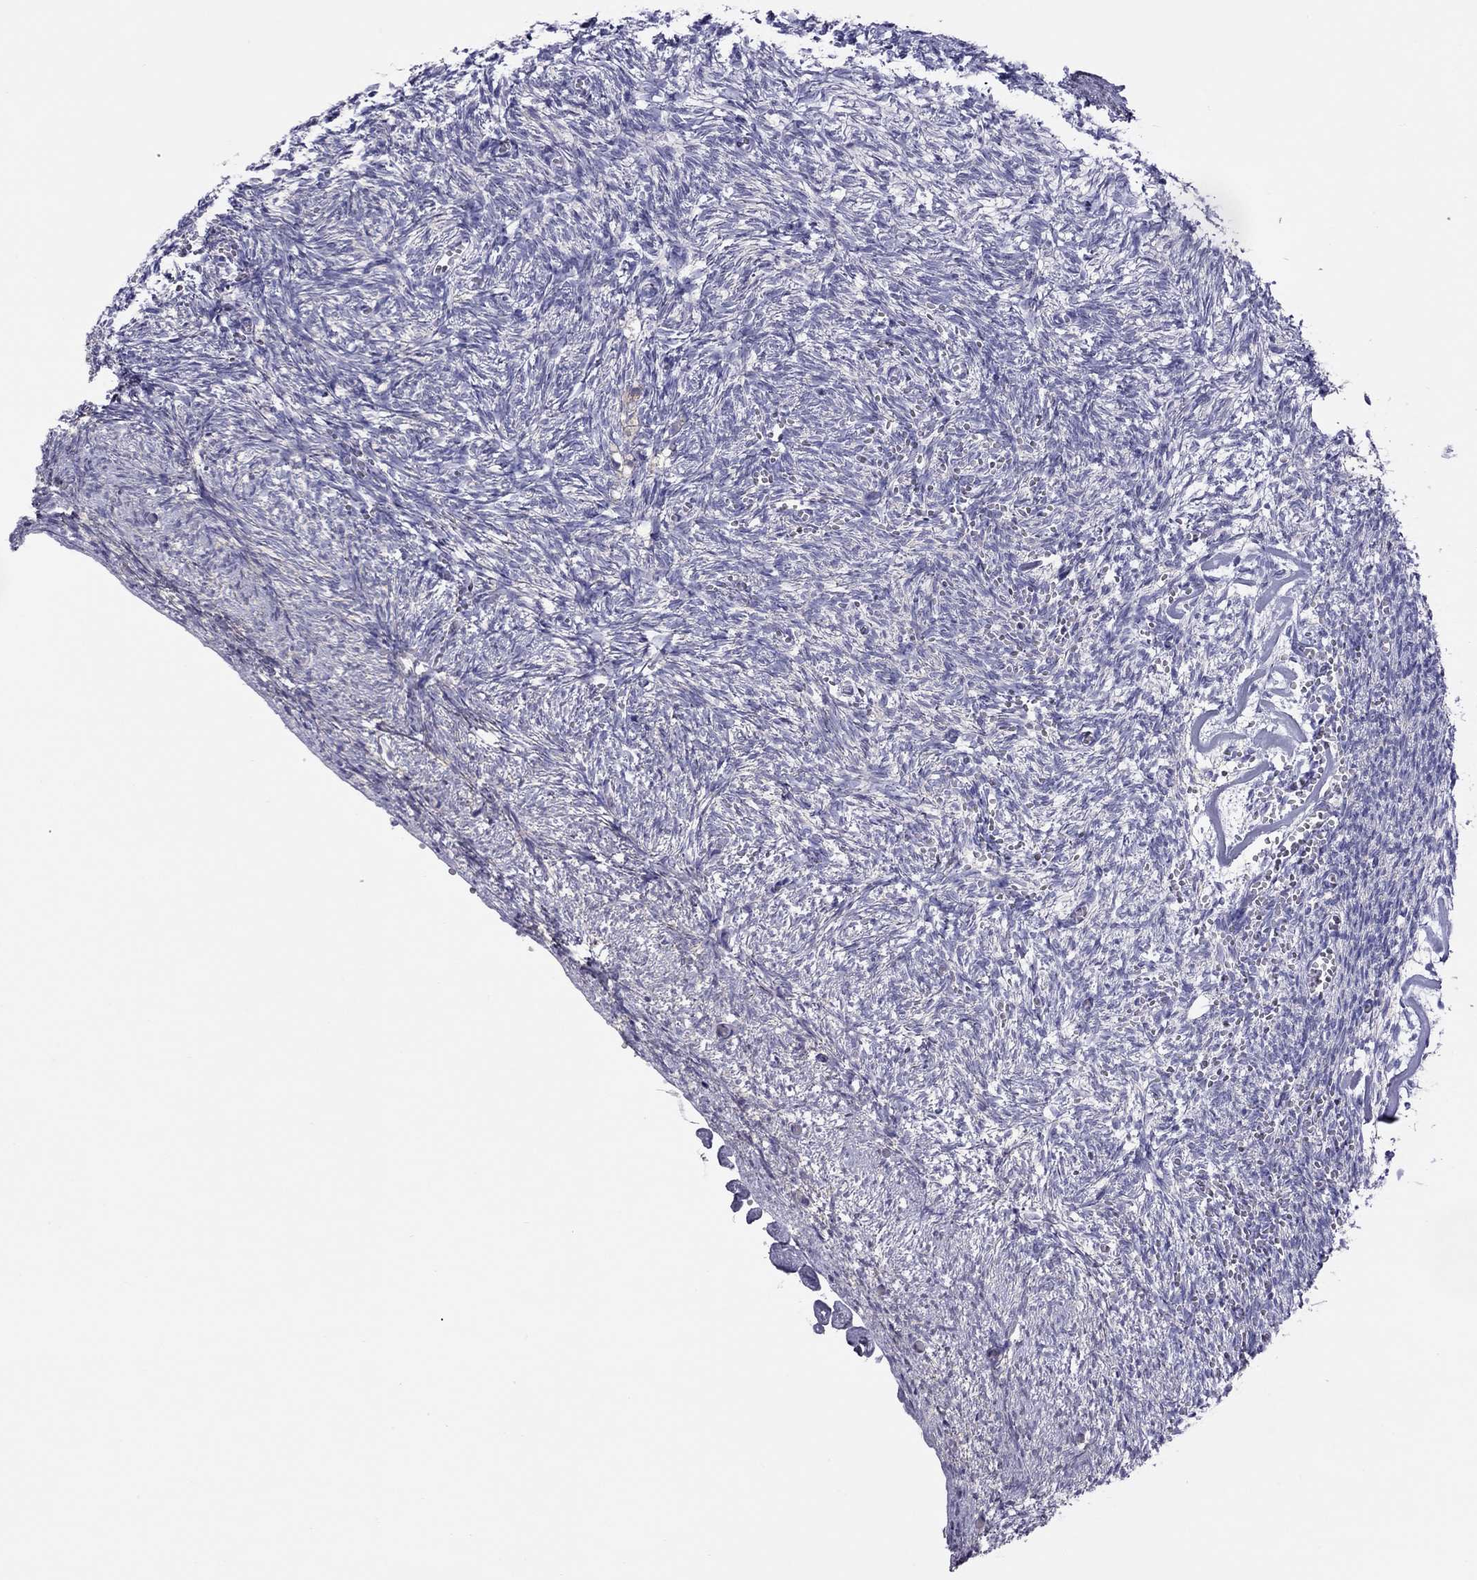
{"staining": {"intensity": "strong", "quantity": ">75%", "location": "cytoplasmic/membranous"}, "tissue": "ovary", "cell_type": "Follicle cells", "image_type": "normal", "snomed": [{"axis": "morphology", "description": "Normal tissue, NOS"}, {"axis": "topography", "description": "Ovary"}], "caption": "High-power microscopy captured an immunohistochemistry (IHC) micrograph of normal ovary, revealing strong cytoplasmic/membranous staining in about >75% of follicle cells.", "gene": "ALOX15B", "patient": {"sex": "female", "age": 43}}